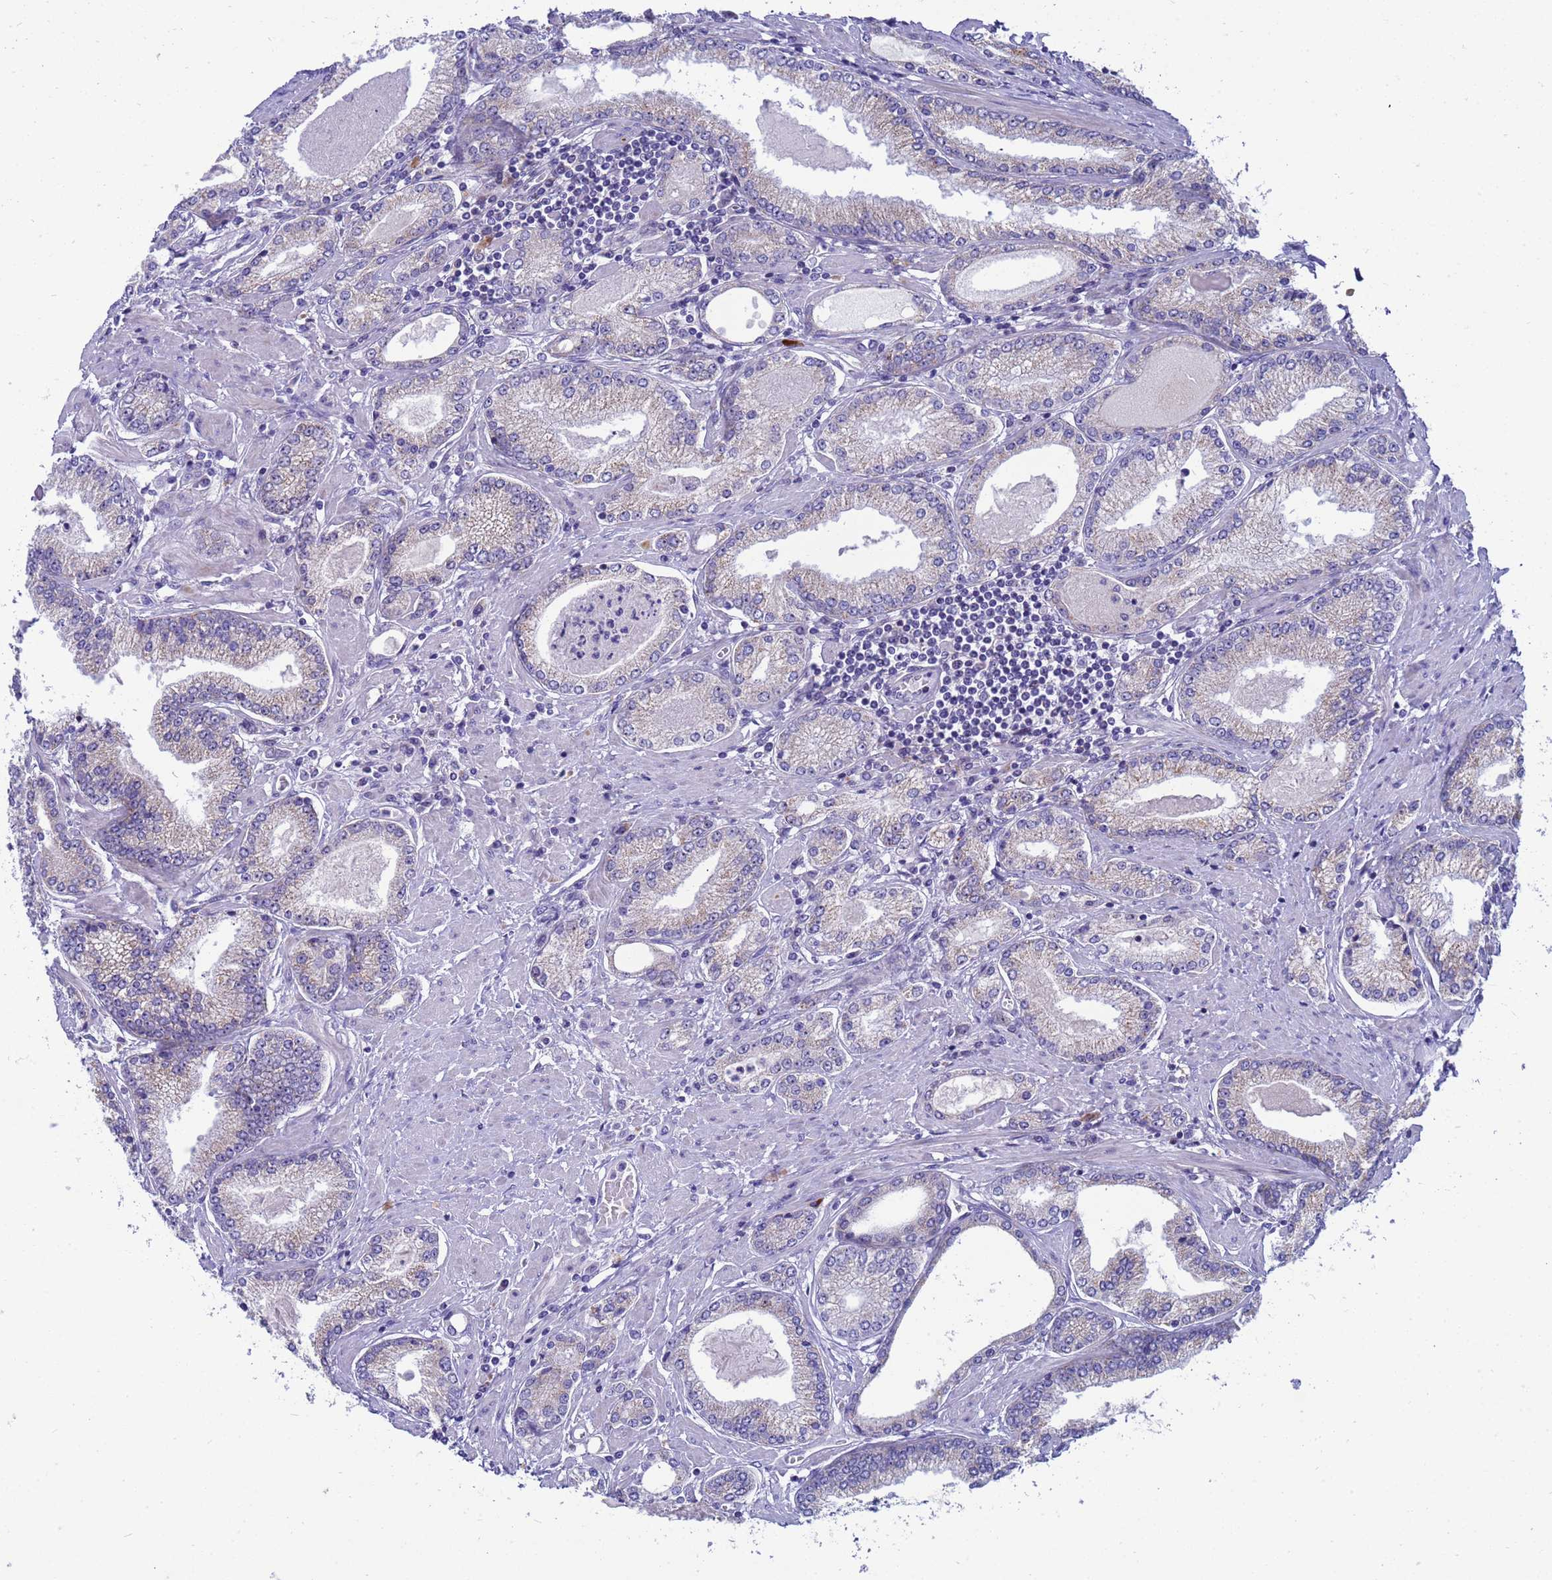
{"staining": {"intensity": "negative", "quantity": "none", "location": "none"}, "tissue": "prostate cancer", "cell_type": "Tumor cells", "image_type": "cancer", "snomed": [{"axis": "morphology", "description": "Adenocarcinoma, High grade"}, {"axis": "topography", "description": "Prostate"}], "caption": "Tumor cells show no significant protein positivity in prostate cancer.", "gene": "LRATD1", "patient": {"sex": "male", "age": 66}}